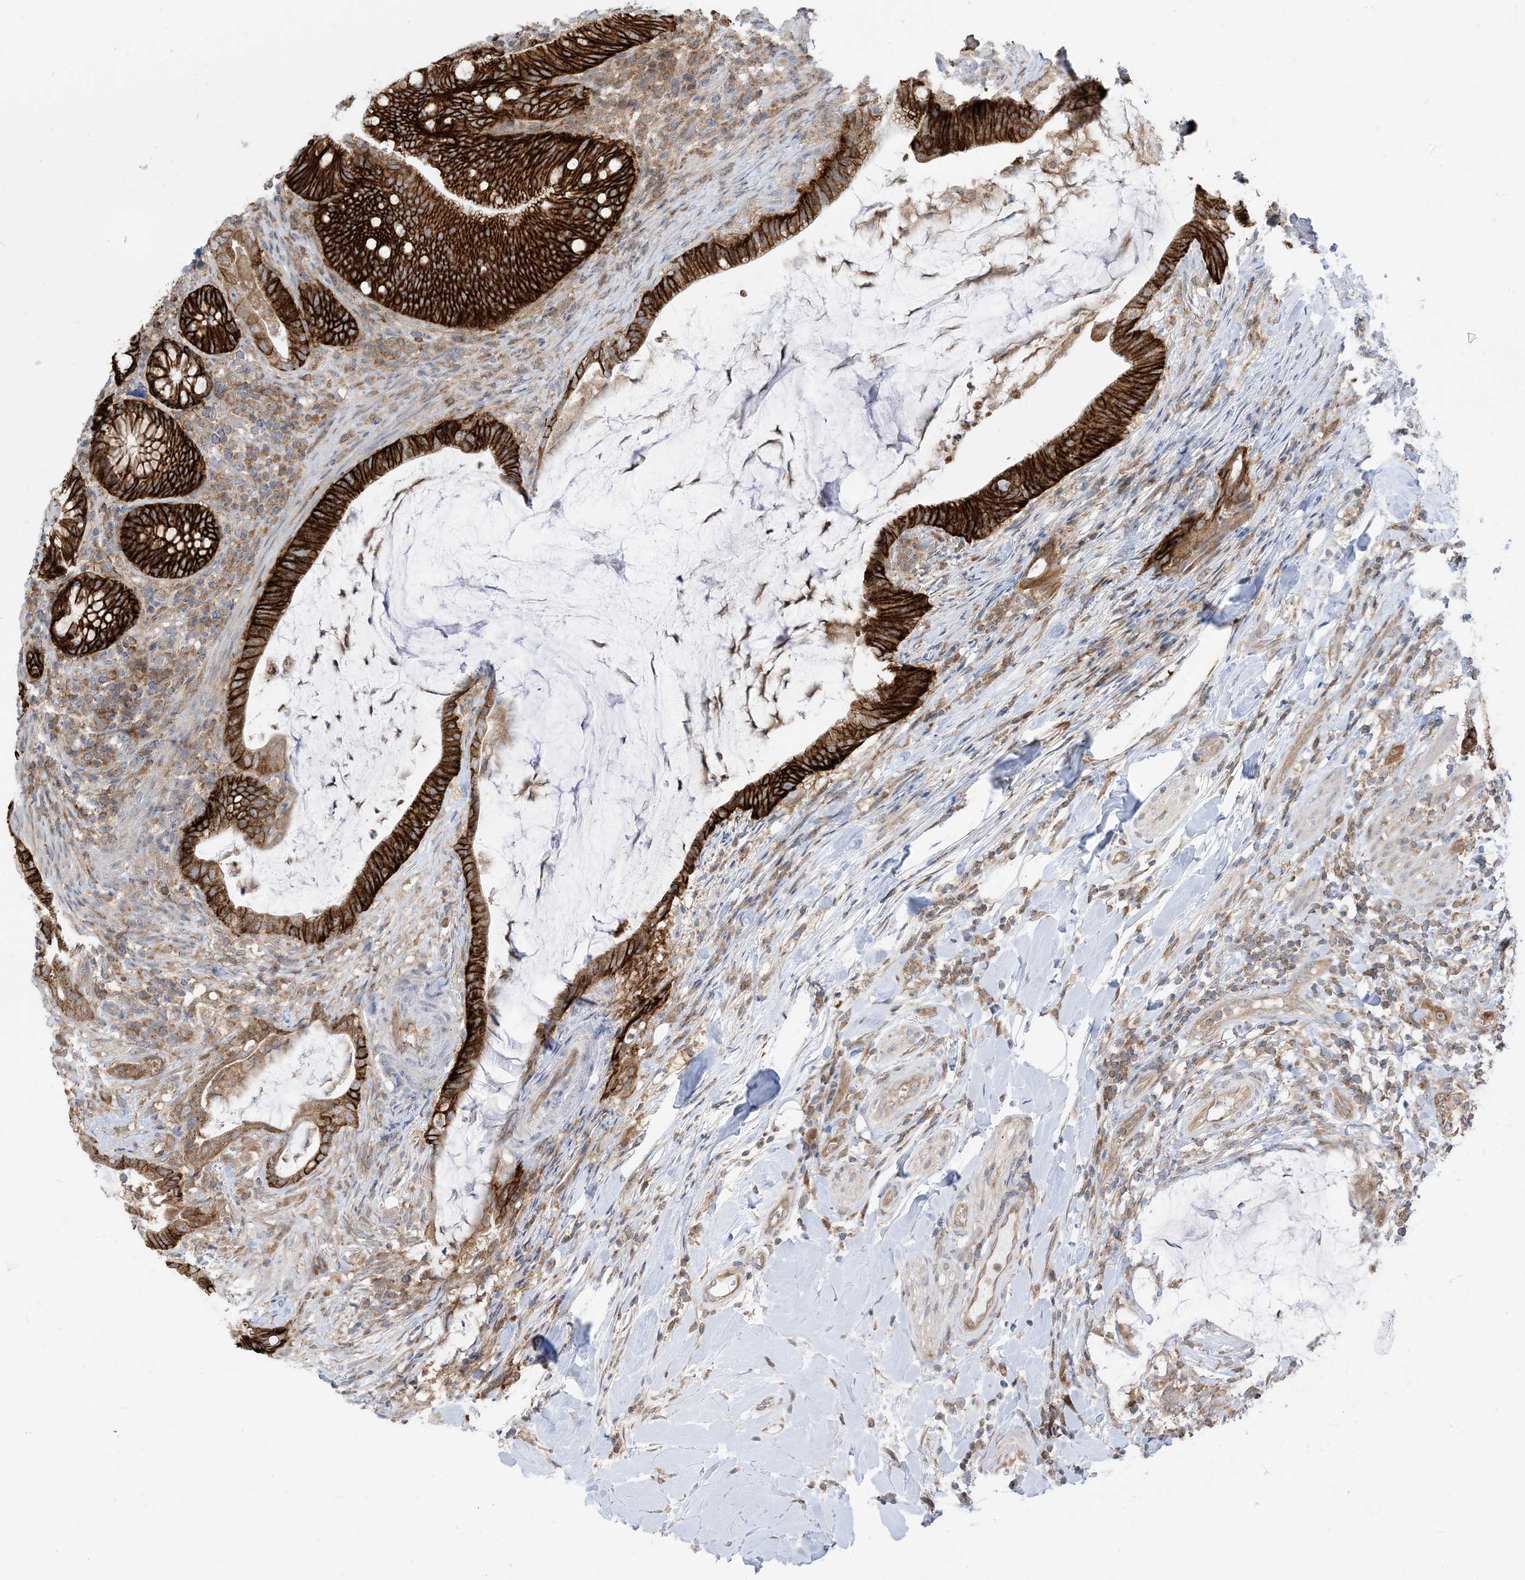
{"staining": {"intensity": "strong", "quantity": ">75%", "location": "cytoplasmic/membranous"}, "tissue": "colorectal cancer", "cell_type": "Tumor cells", "image_type": "cancer", "snomed": [{"axis": "morphology", "description": "Adenocarcinoma, NOS"}, {"axis": "topography", "description": "Colon"}], "caption": "This micrograph shows colorectal cancer (adenocarcinoma) stained with immunohistochemistry to label a protein in brown. The cytoplasmic/membranous of tumor cells show strong positivity for the protein. Nuclei are counter-stained blue.", "gene": "CASP4", "patient": {"sex": "female", "age": 66}}